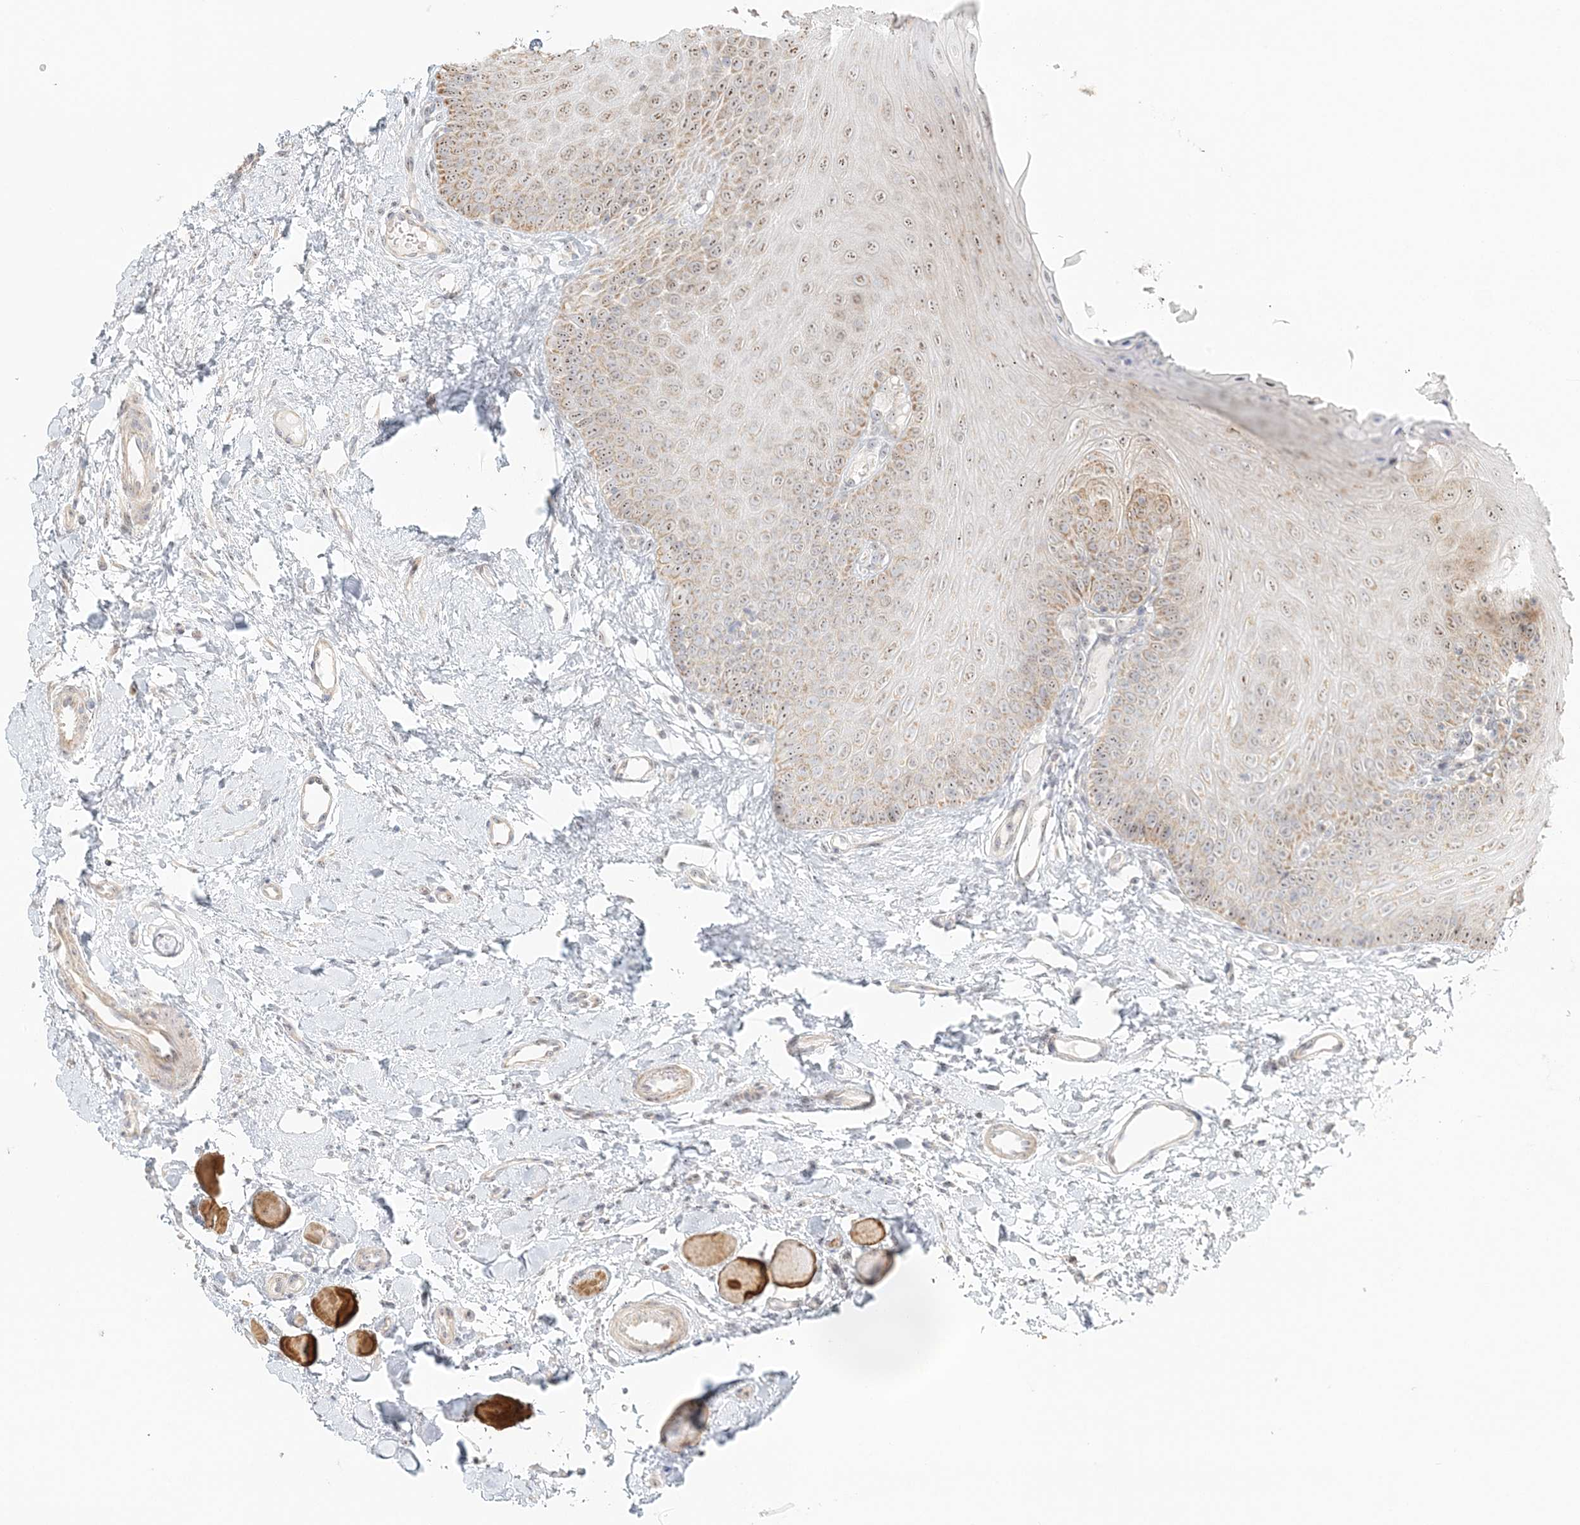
{"staining": {"intensity": "moderate", "quantity": "25%-75%", "location": "nuclear"}, "tissue": "oral mucosa", "cell_type": "Squamous epithelial cells", "image_type": "normal", "snomed": [{"axis": "morphology", "description": "Normal tissue, NOS"}, {"axis": "topography", "description": "Oral tissue"}], "caption": "Immunohistochemical staining of unremarkable human oral mucosa exhibits medium levels of moderate nuclear expression in approximately 25%-75% of squamous epithelial cells. The staining was performed using DAB (3,3'-diaminobenzidine), with brown indicating positive protein expression. Nuclei are stained blue with hematoxylin.", "gene": "UBE2F", "patient": {"sex": "female", "age": 68}}